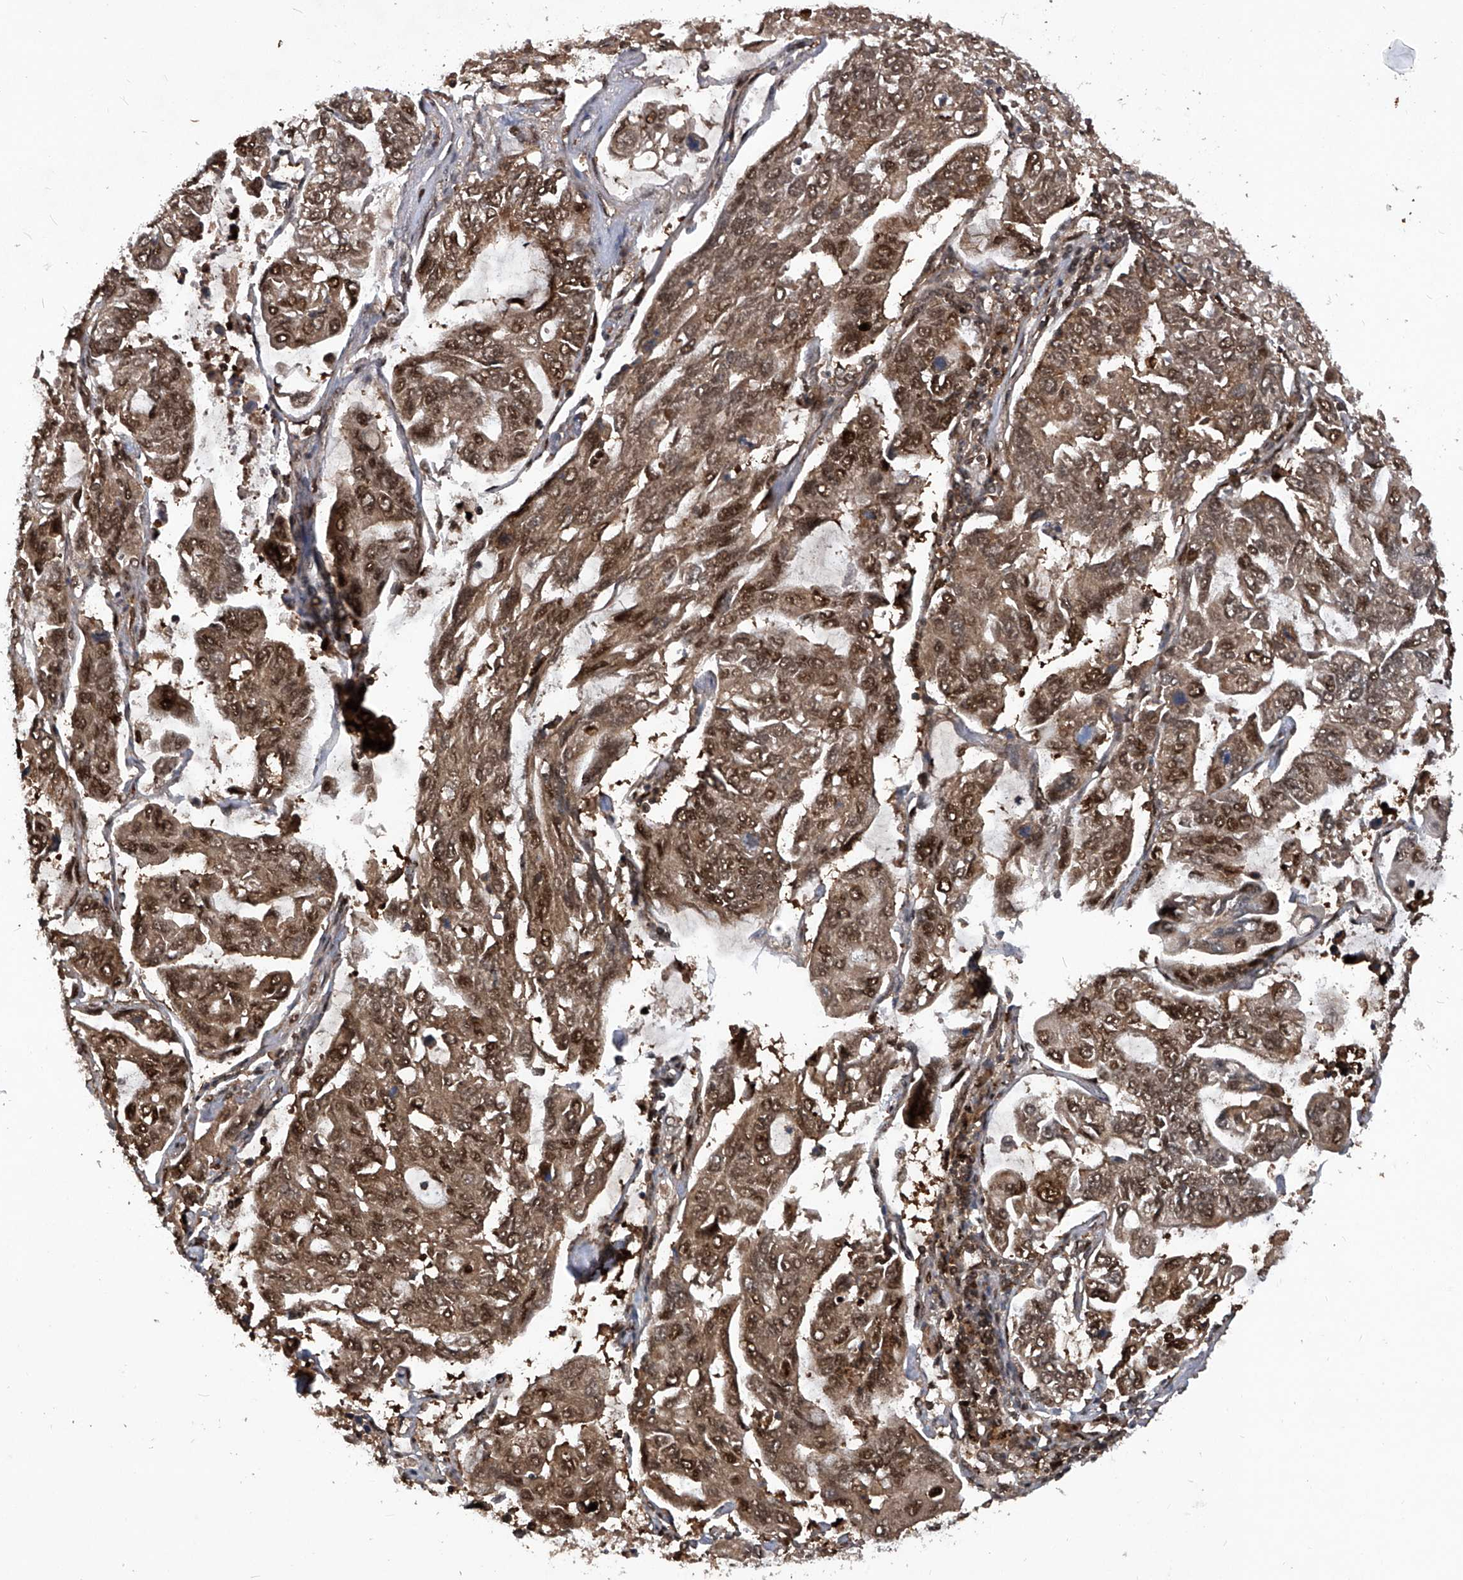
{"staining": {"intensity": "strong", "quantity": ">75%", "location": "cytoplasmic/membranous,nuclear"}, "tissue": "lung cancer", "cell_type": "Tumor cells", "image_type": "cancer", "snomed": [{"axis": "morphology", "description": "Adenocarcinoma, NOS"}, {"axis": "topography", "description": "Lung"}], "caption": "Immunohistochemistry (DAB) staining of human lung adenocarcinoma displays strong cytoplasmic/membranous and nuclear protein positivity in approximately >75% of tumor cells.", "gene": "PSMB1", "patient": {"sex": "male", "age": 64}}